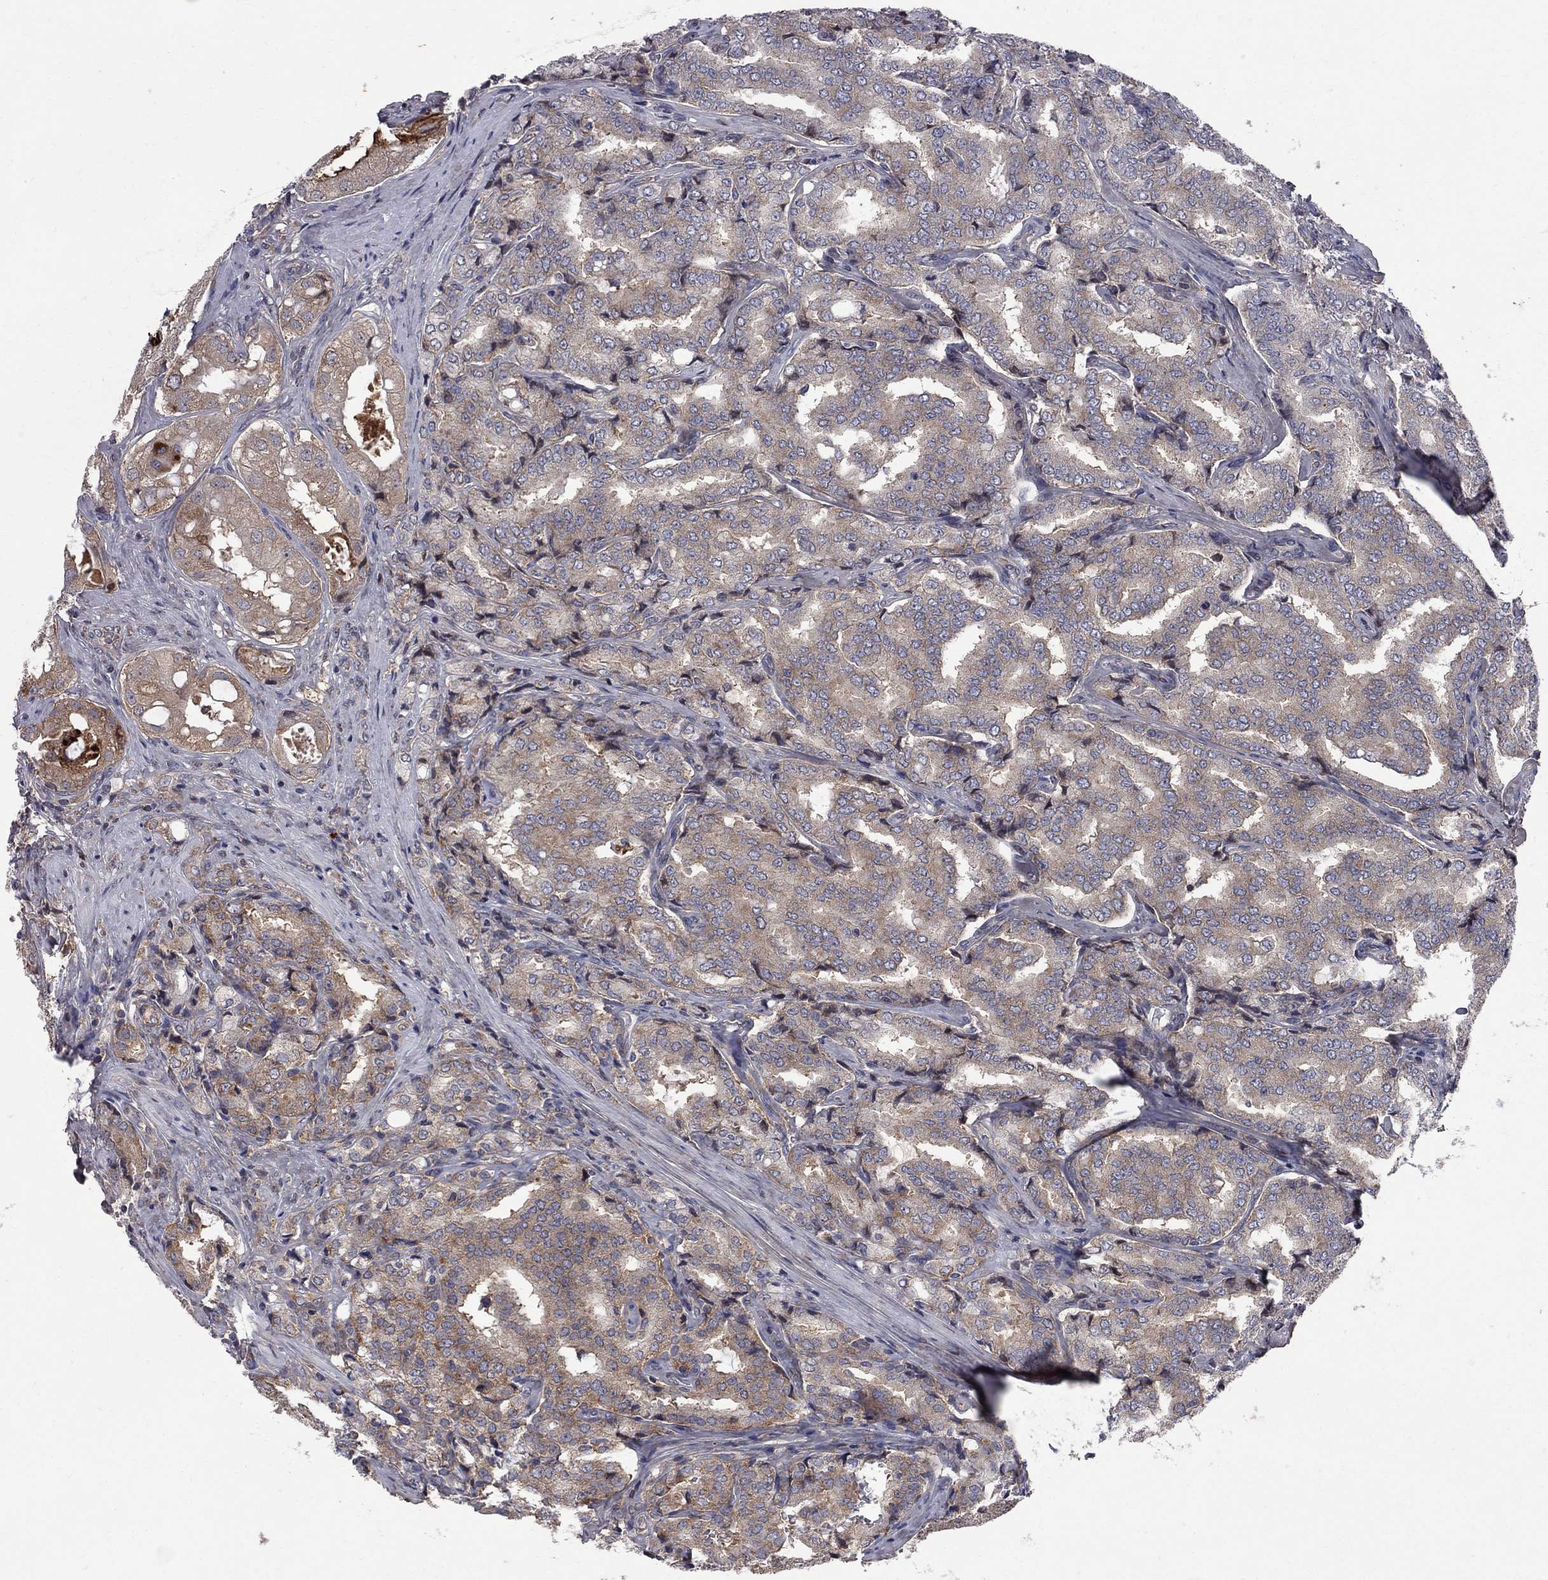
{"staining": {"intensity": "weak", "quantity": "25%-75%", "location": "cytoplasmic/membranous"}, "tissue": "prostate cancer", "cell_type": "Tumor cells", "image_type": "cancer", "snomed": [{"axis": "morphology", "description": "Adenocarcinoma, NOS"}, {"axis": "topography", "description": "Prostate"}], "caption": "Immunohistochemical staining of prostate adenocarcinoma reveals weak cytoplasmic/membranous protein staining in about 25%-75% of tumor cells.", "gene": "CNOT11", "patient": {"sex": "male", "age": 65}}